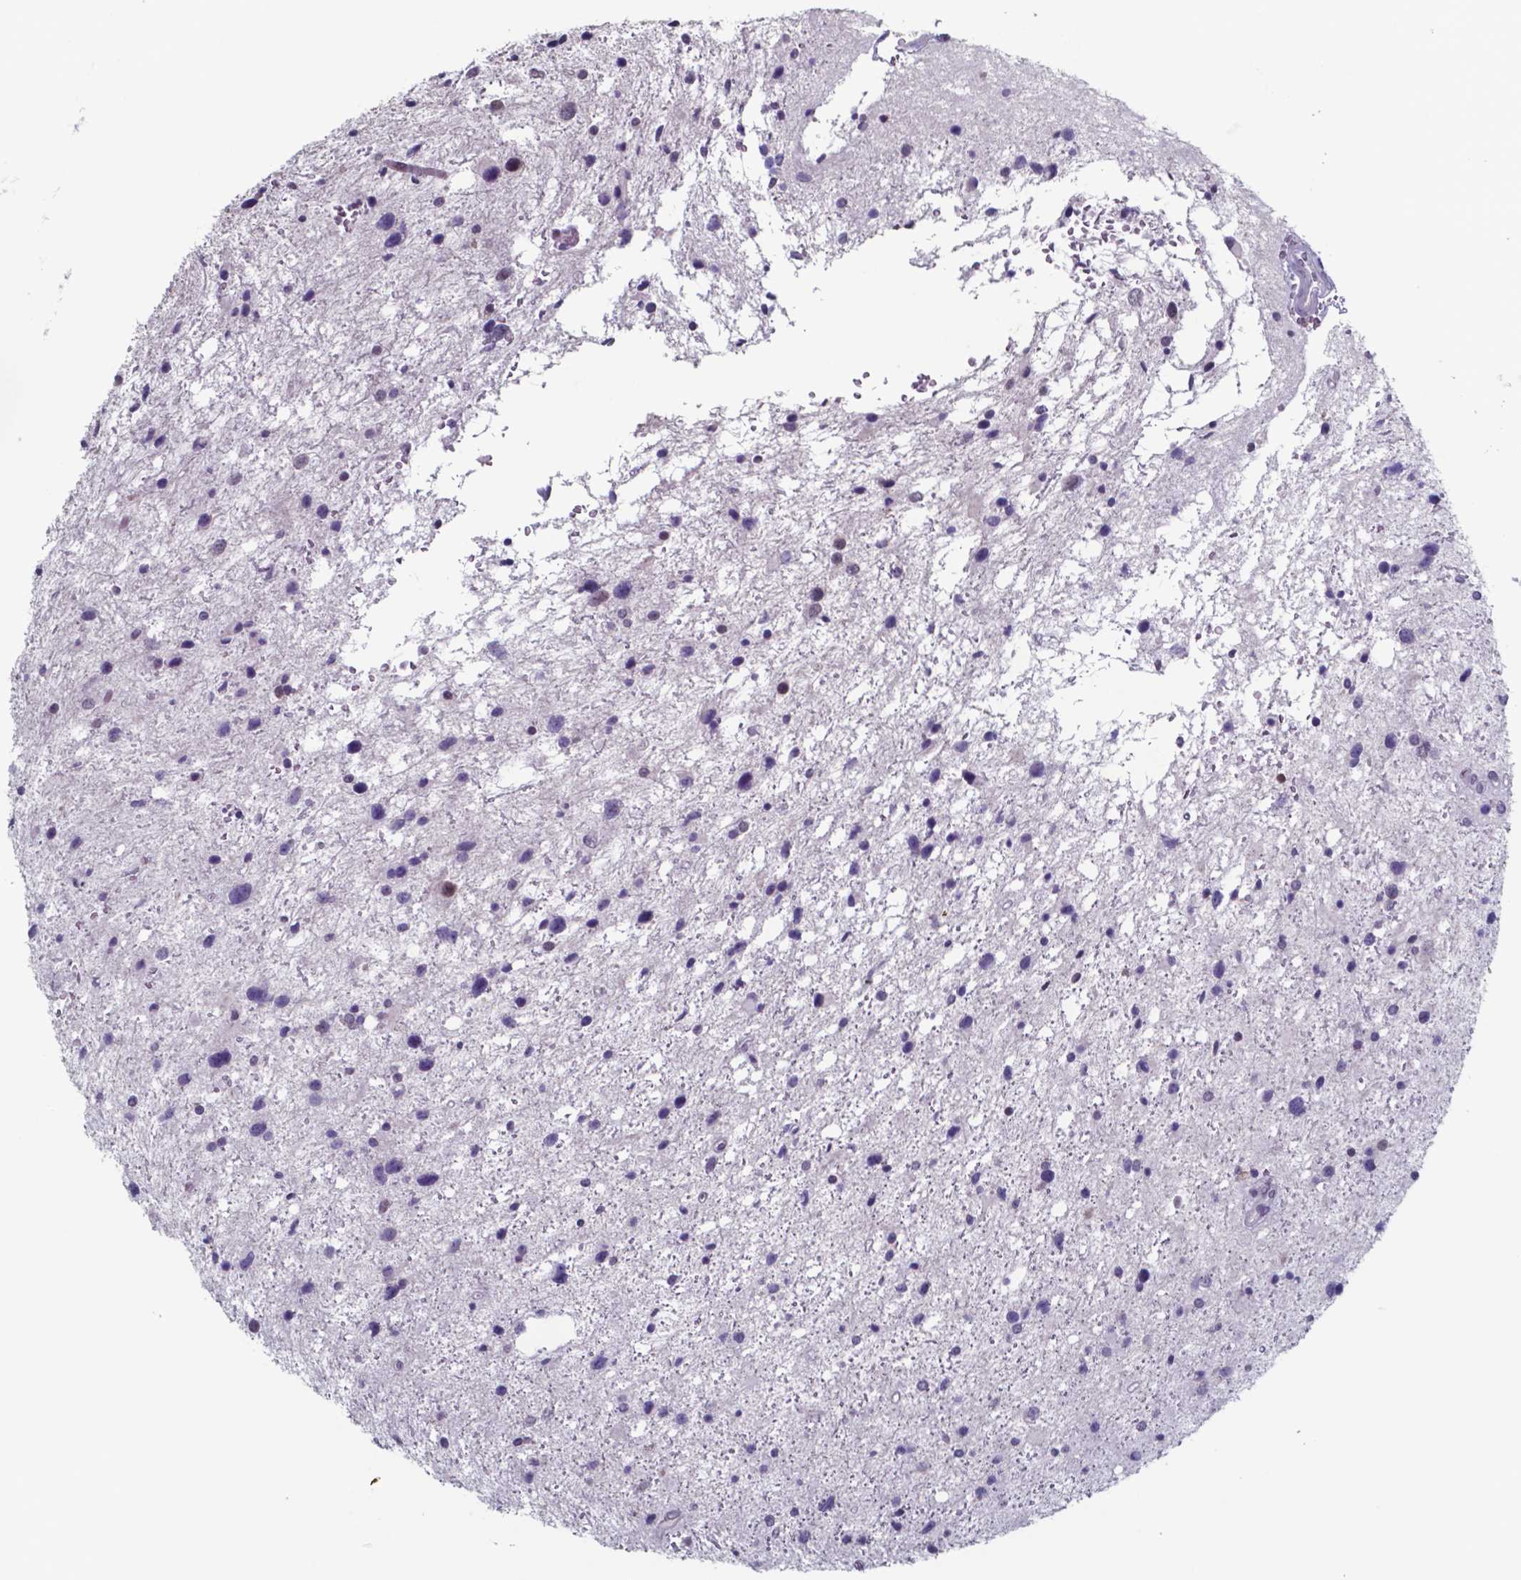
{"staining": {"intensity": "weak", "quantity": "<25%", "location": "nuclear"}, "tissue": "glioma", "cell_type": "Tumor cells", "image_type": "cancer", "snomed": [{"axis": "morphology", "description": "Glioma, malignant, Low grade"}, {"axis": "topography", "description": "Brain"}], "caption": "IHC image of human malignant glioma (low-grade) stained for a protein (brown), which reveals no staining in tumor cells.", "gene": "TDP2", "patient": {"sex": "female", "age": 32}}